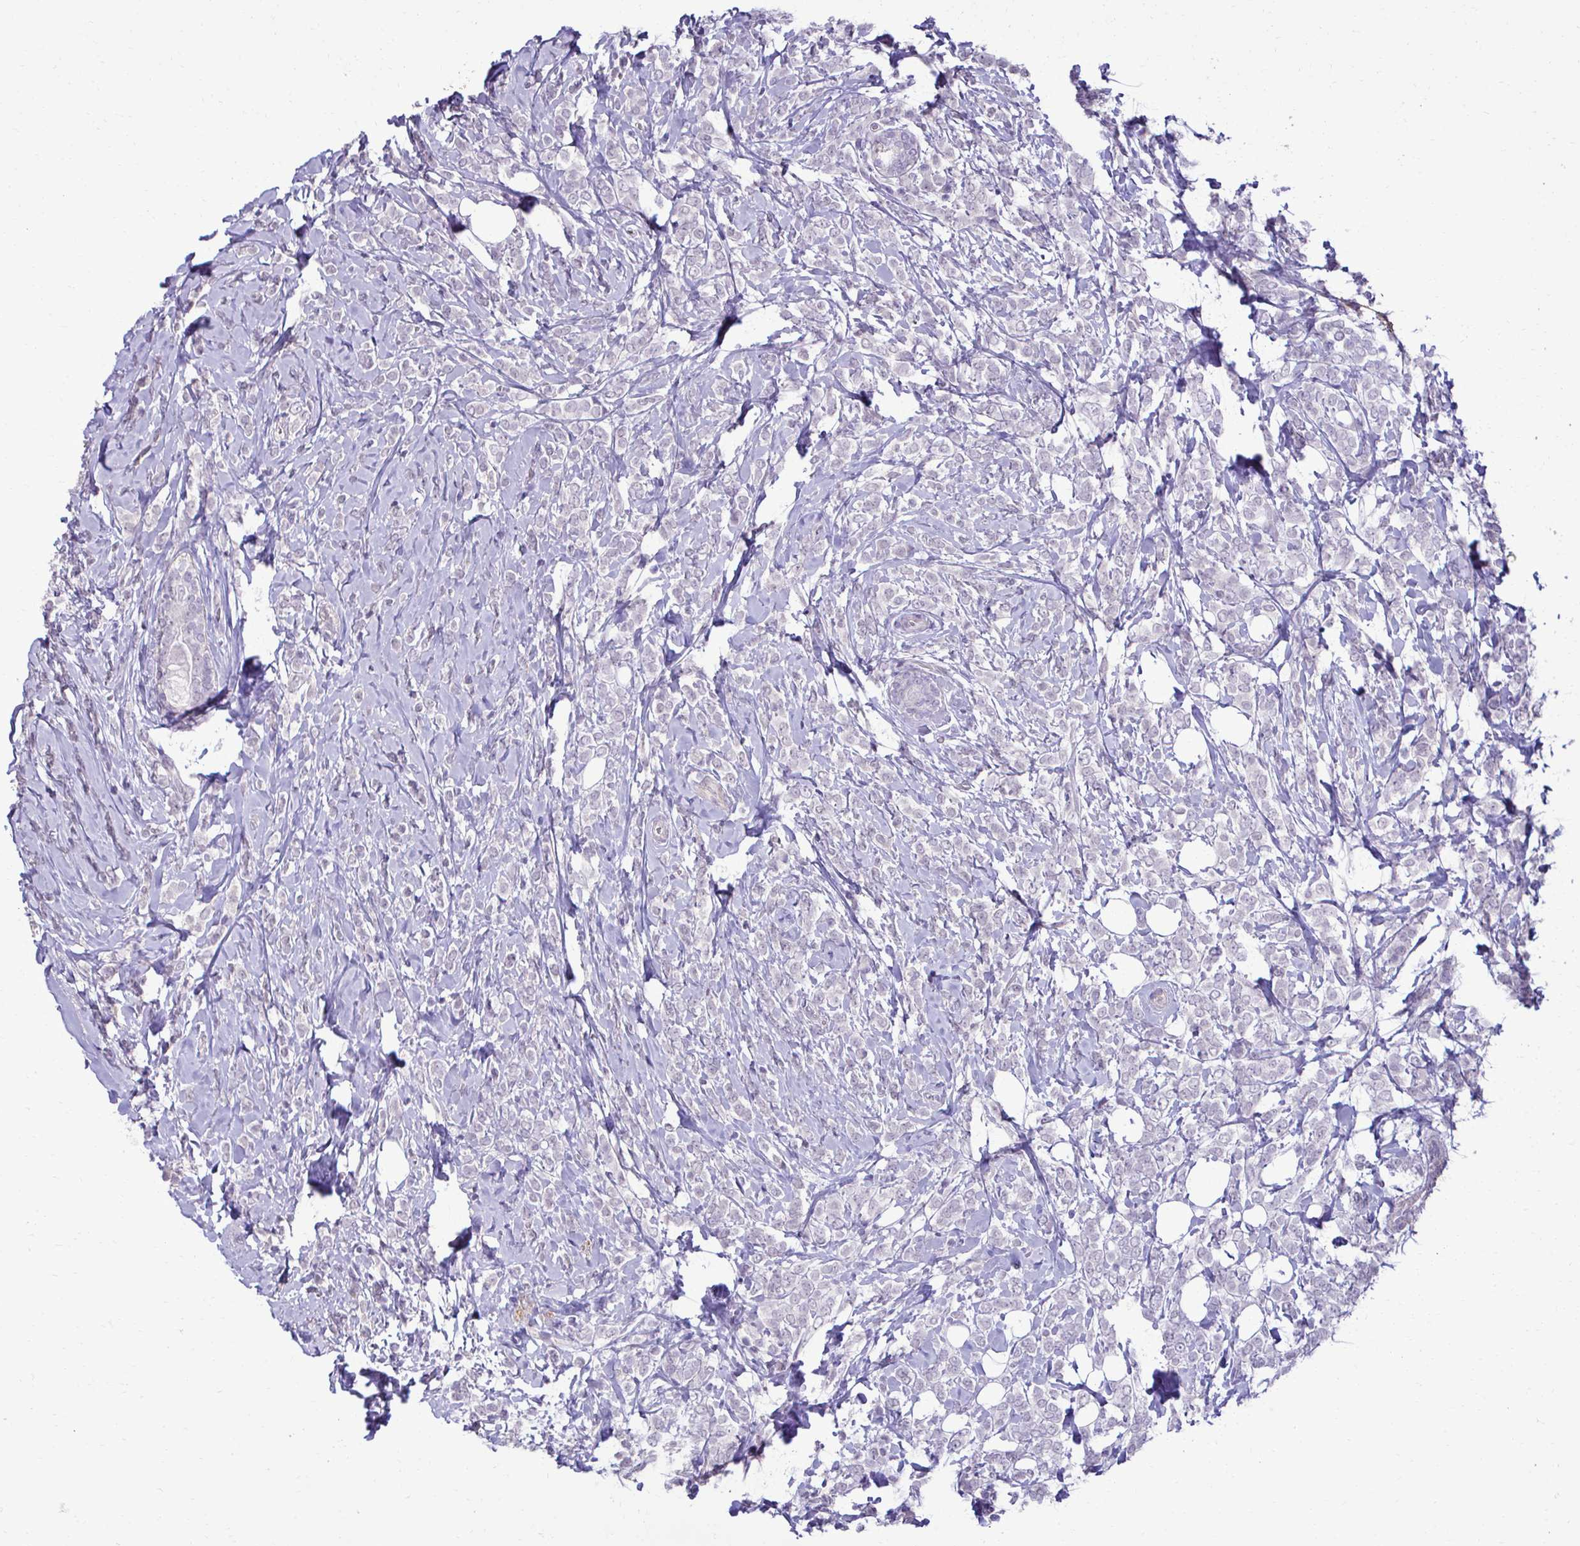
{"staining": {"intensity": "negative", "quantity": "none", "location": "none"}, "tissue": "breast cancer", "cell_type": "Tumor cells", "image_type": "cancer", "snomed": [{"axis": "morphology", "description": "Lobular carcinoma"}, {"axis": "topography", "description": "Breast"}], "caption": "DAB (3,3'-diaminobenzidine) immunohistochemical staining of human breast cancer (lobular carcinoma) reveals no significant positivity in tumor cells.", "gene": "SLC30A3", "patient": {"sex": "female", "age": 49}}